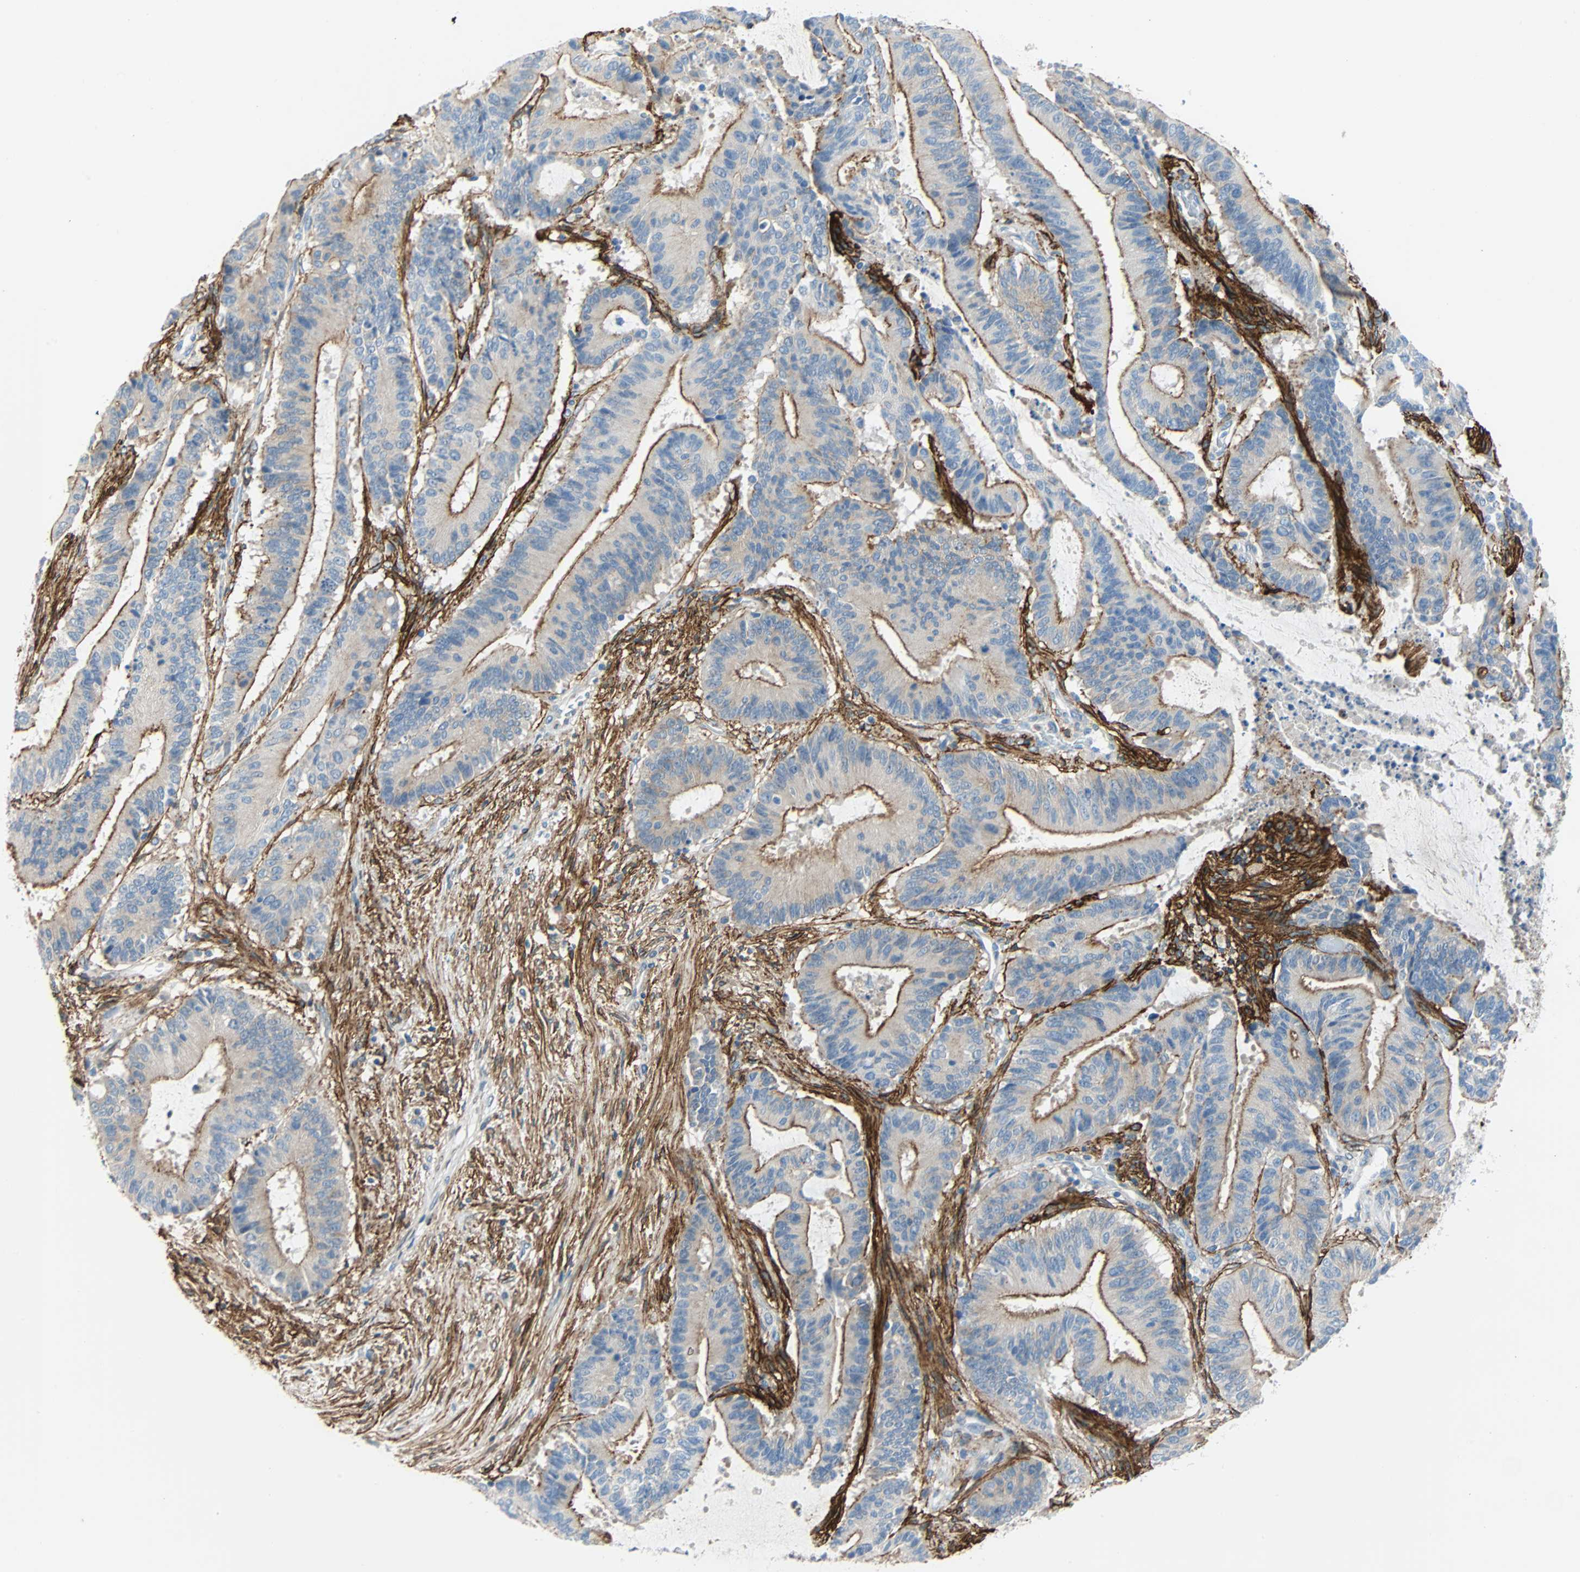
{"staining": {"intensity": "moderate", "quantity": ">75%", "location": "cytoplasmic/membranous"}, "tissue": "liver cancer", "cell_type": "Tumor cells", "image_type": "cancer", "snomed": [{"axis": "morphology", "description": "Cholangiocarcinoma"}, {"axis": "topography", "description": "Liver"}], "caption": "A brown stain highlights moderate cytoplasmic/membranous expression of a protein in human liver cancer tumor cells.", "gene": "PDPN", "patient": {"sex": "female", "age": 73}}